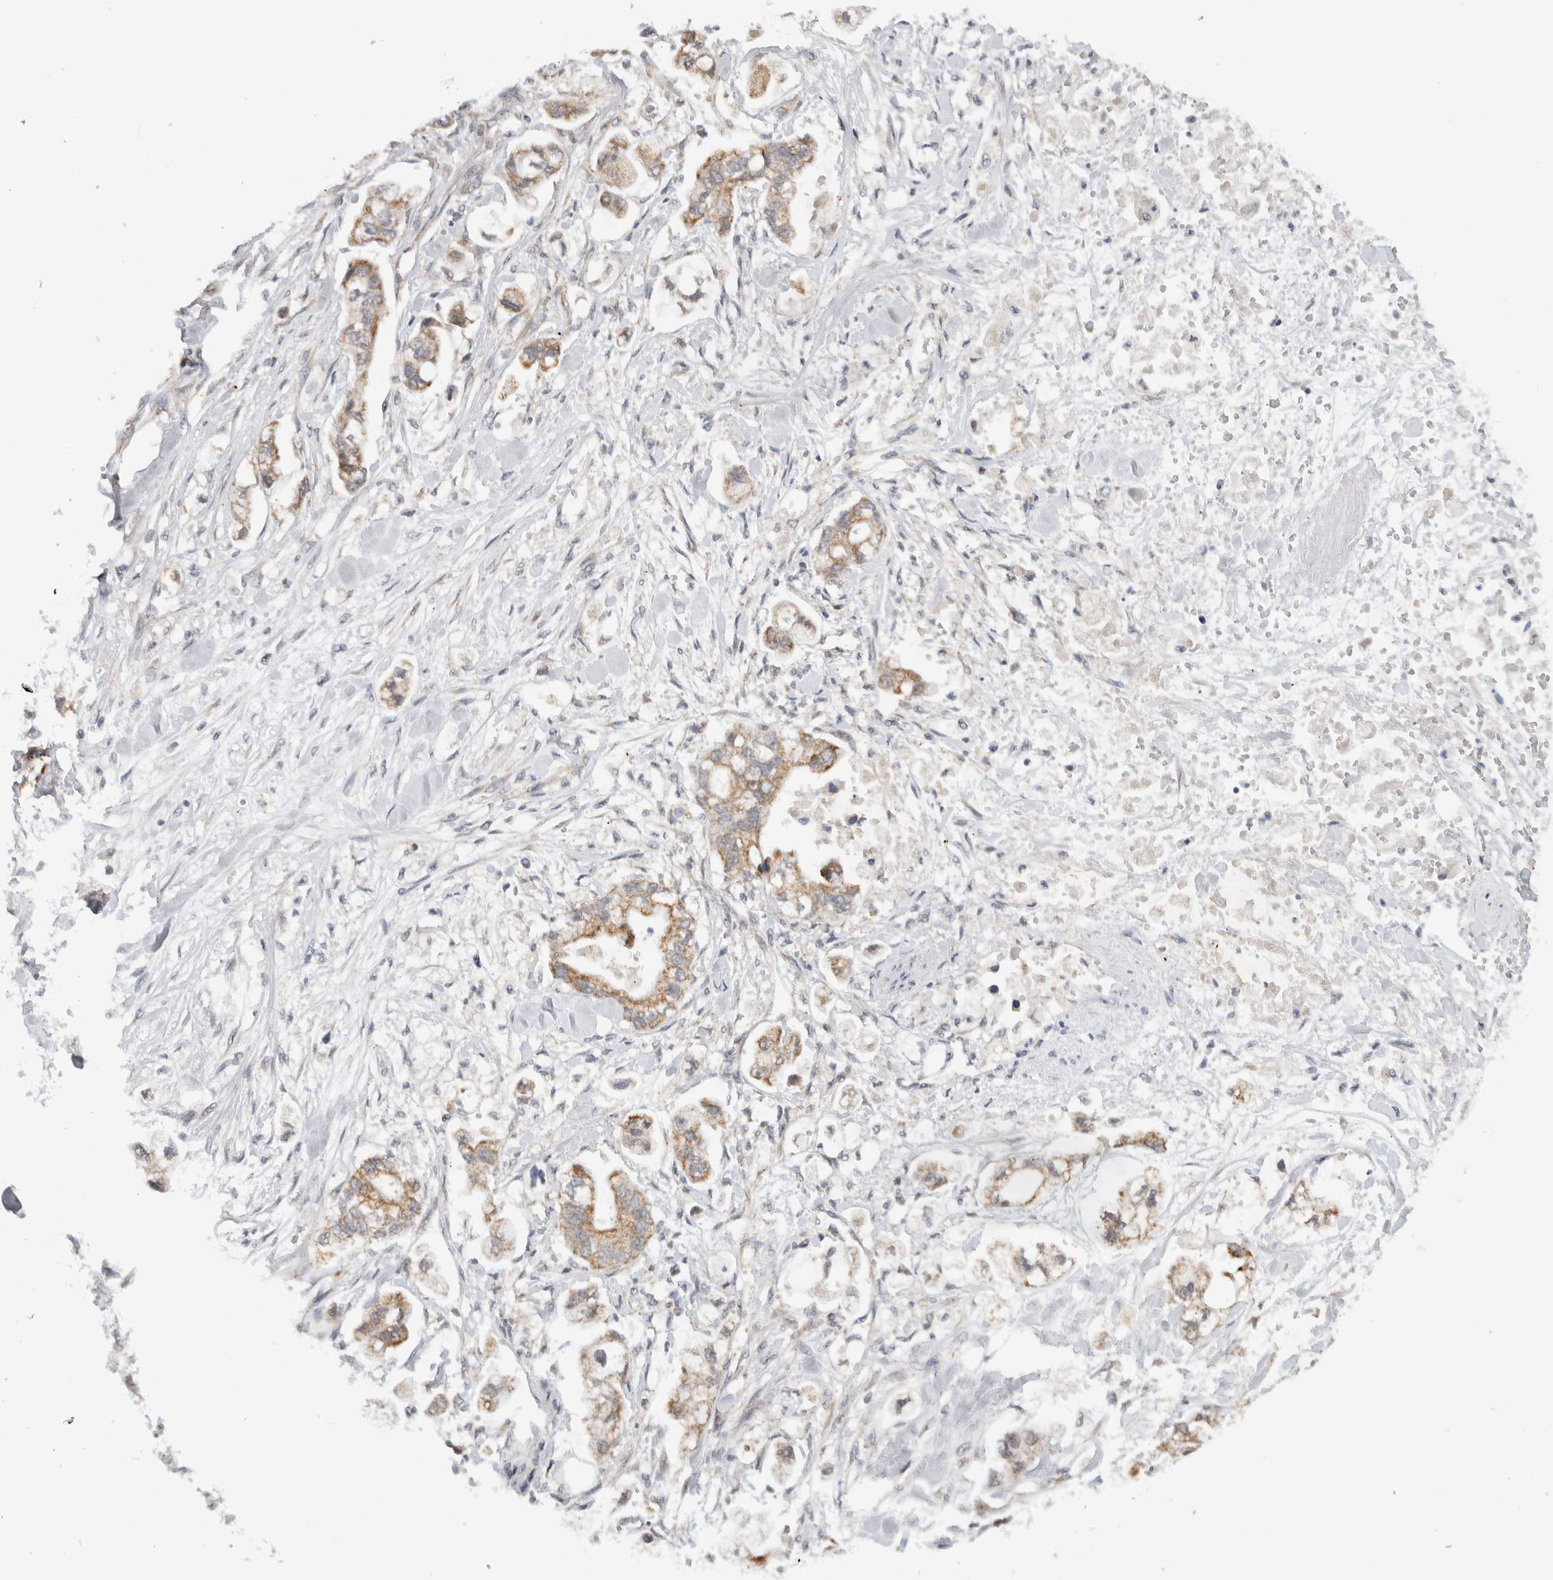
{"staining": {"intensity": "moderate", "quantity": ">75%", "location": "cytoplasmic/membranous"}, "tissue": "stomach cancer", "cell_type": "Tumor cells", "image_type": "cancer", "snomed": [{"axis": "morphology", "description": "Normal tissue, NOS"}, {"axis": "morphology", "description": "Adenocarcinoma, NOS"}, {"axis": "topography", "description": "Stomach"}], "caption": "IHC staining of stomach adenocarcinoma, which demonstrates medium levels of moderate cytoplasmic/membranous positivity in about >75% of tumor cells indicating moderate cytoplasmic/membranous protein positivity. The staining was performed using DAB (brown) for protein detection and nuclei were counterstained in hematoxylin (blue).", "gene": "CMC2", "patient": {"sex": "male", "age": 62}}